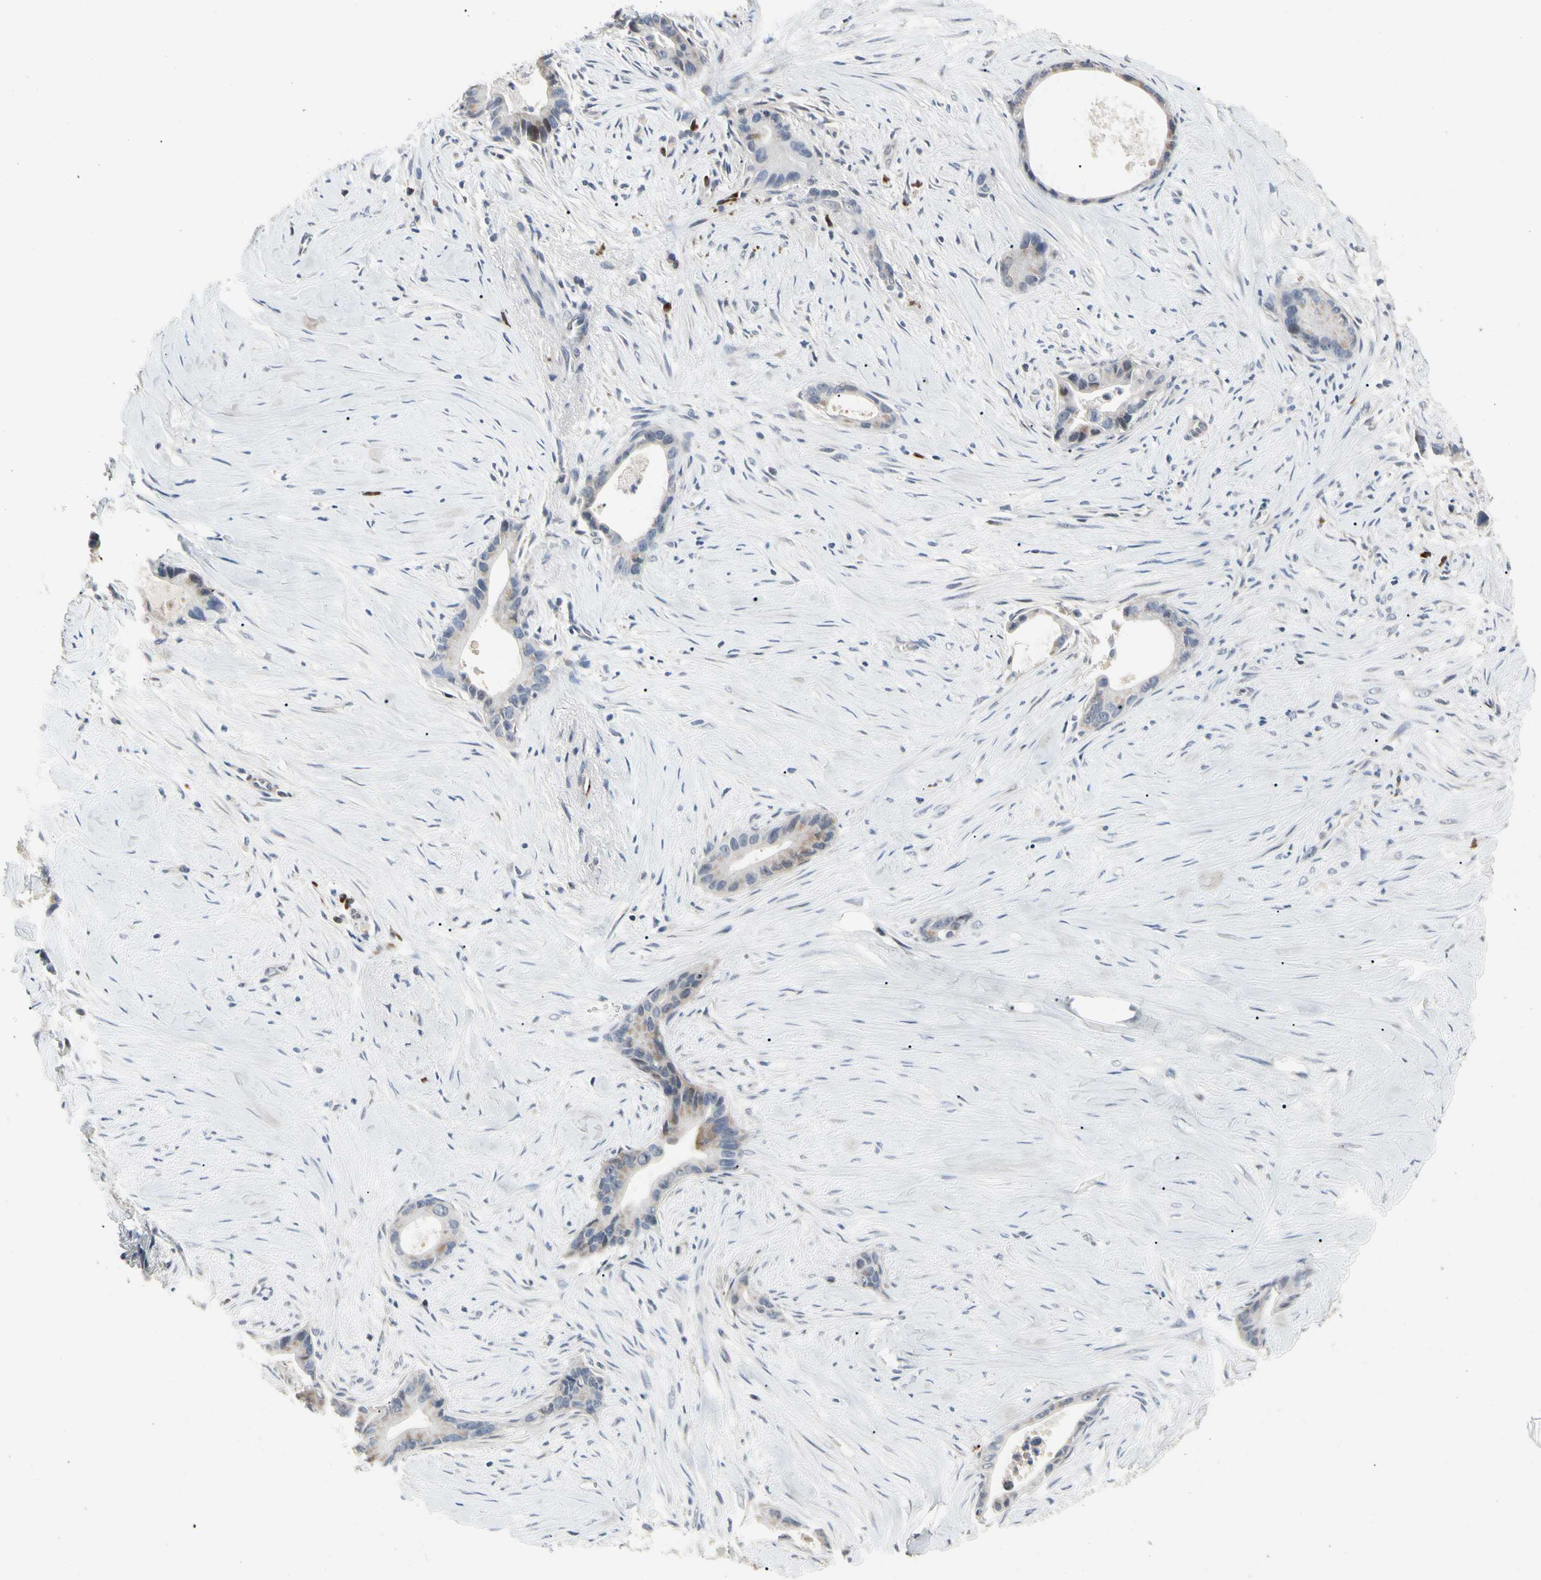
{"staining": {"intensity": "weak", "quantity": "<25%", "location": "cytoplasmic/membranous"}, "tissue": "liver cancer", "cell_type": "Tumor cells", "image_type": "cancer", "snomed": [{"axis": "morphology", "description": "Cholangiocarcinoma"}, {"axis": "topography", "description": "Liver"}], "caption": "The histopathology image demonstrates no significant staining in tumor cells of liver cancer (cholangiocarcinoma).", "gene": "HMGCR", "patient": {"sex": "female", "age": 55}}